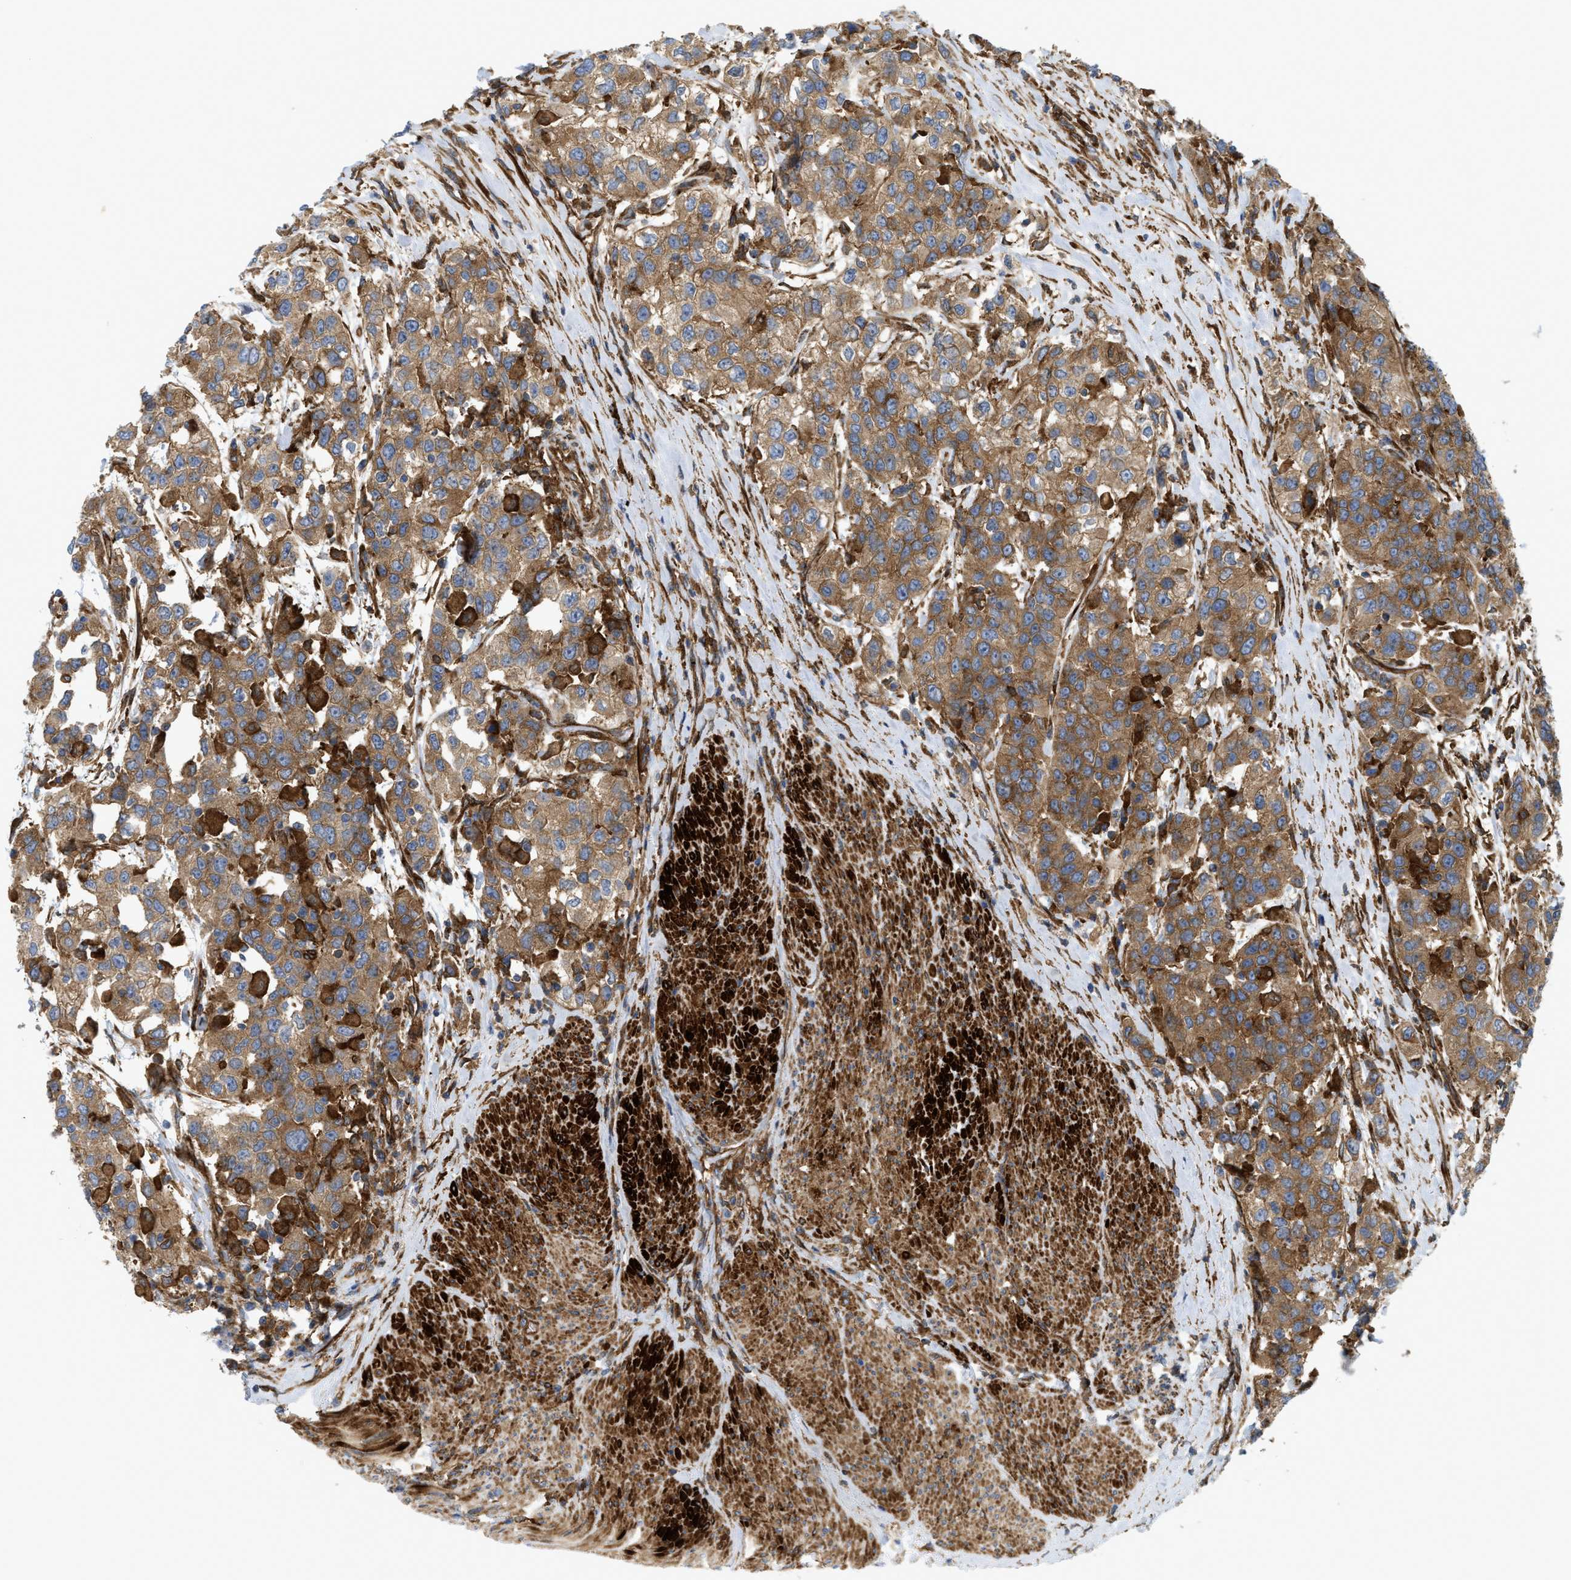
{"staining": {"intensity": "moderate", "quantity": ">75%", "location": "cytoplasmic/membranous"}, "tissue": "urothelial cancer", "cell_type": "Tumor cells", "image_type": "cancer", "snomed": [{"axis": "morphology", "description": "Urothelial carcinoma, High grade"}, {"axis": "topography", "description": "Urinary bladder"}], "caption": "Immunohistochemistry (IHC) micrograph of human urothelial cancer stained for a protein (brown), which exhibits medium levels of moderate cytoplasmic/membranous positivity in approximately >75% of tumor cells.", "gene": "PICALM", "patient": {"sex": "female", "age": 80}}